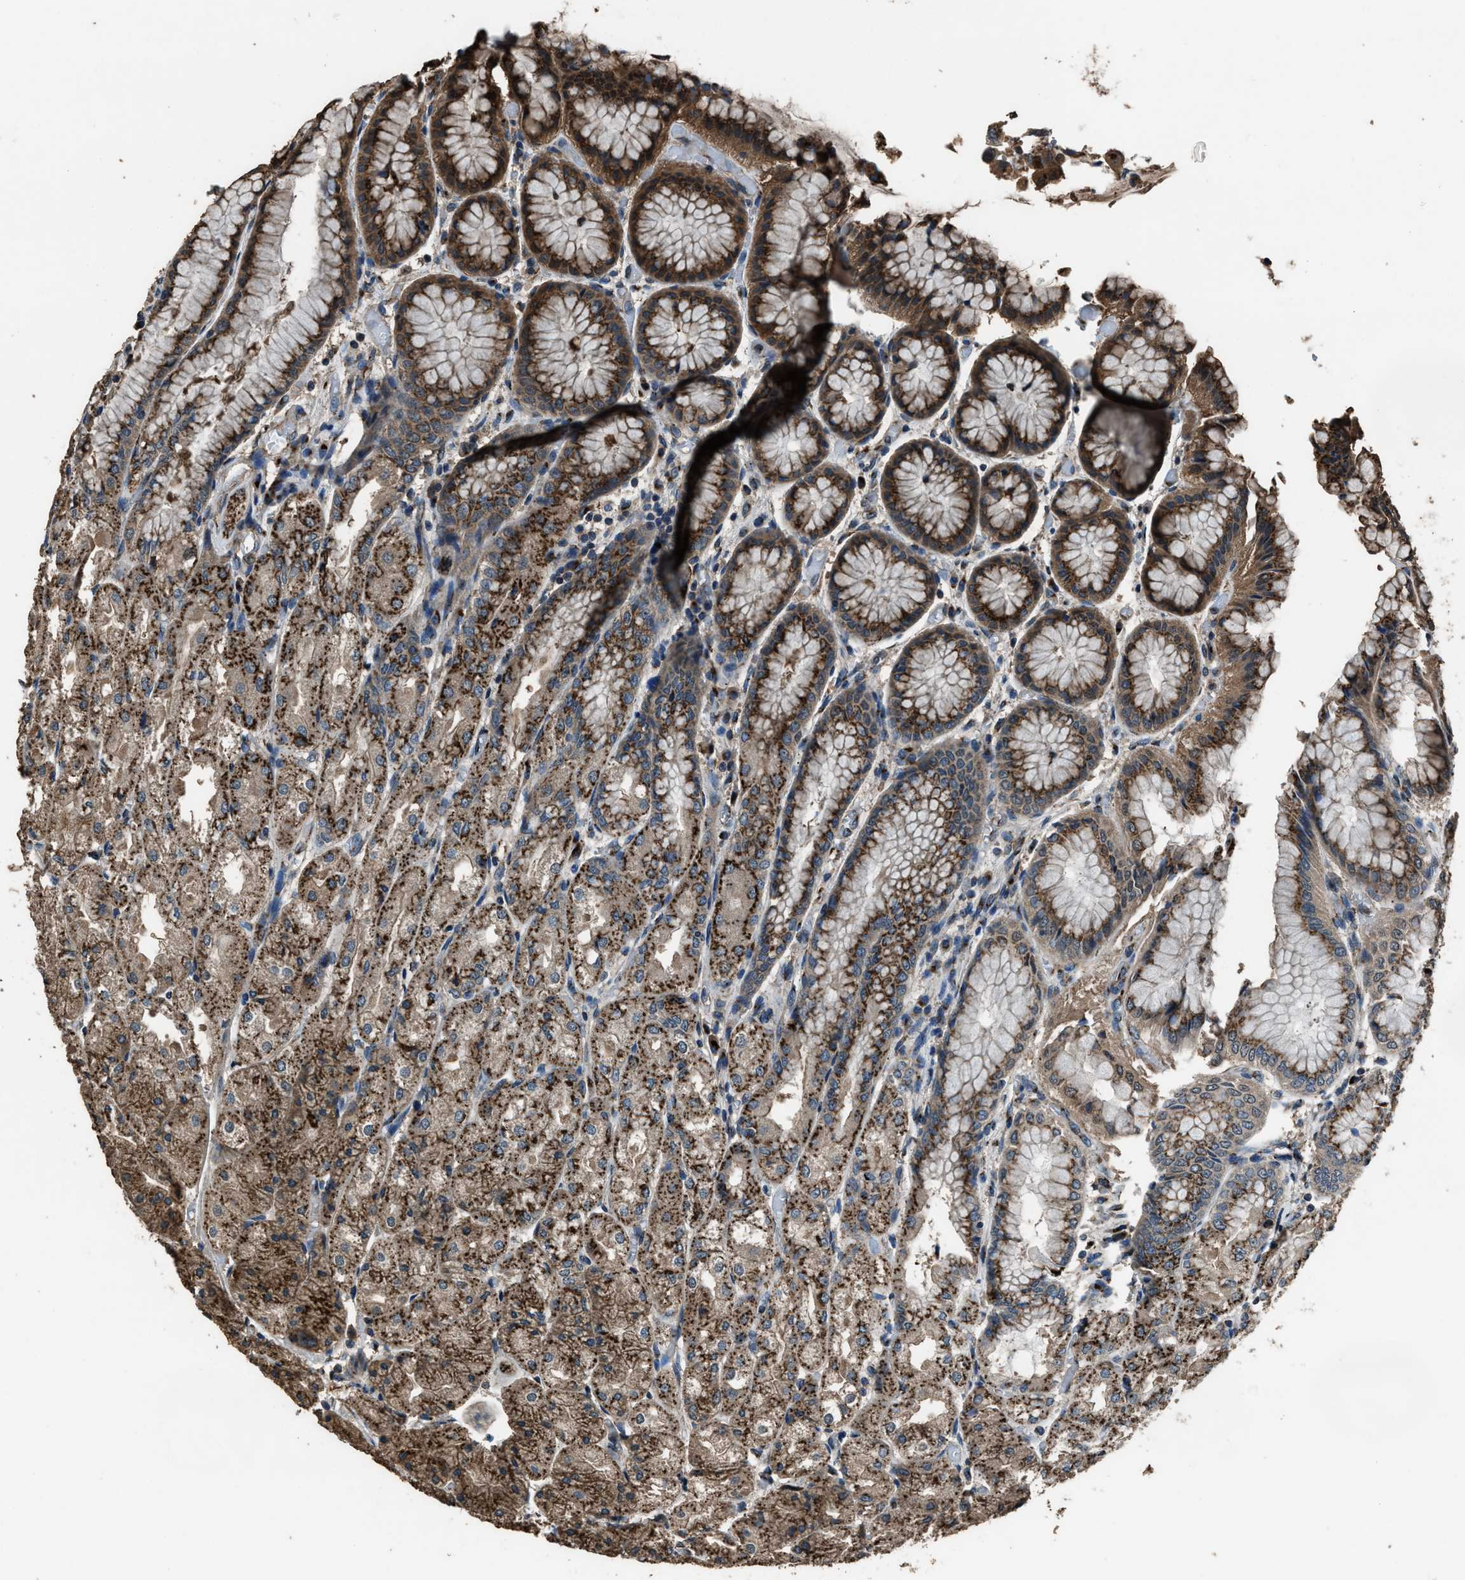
{"staining": {"intensity": "strong", "quantity": ">75%", "location": "cytoplasmic/membranous"}, "tissue": "stomach", "cell_type": "Glandular cells", "image_type": "normal", "snomed": [{"axis": "morphology", "description": "Normal tissue, NOS"}, {"axis": "topography", "description": "Stomach, upper"}], "caption": "Brown immunohistochemical staining in unremarkable human stomach displays strong cytoplasmic/membranous staining in approximately >75% of glandular cells. The protein is shown in brown color, while the nuclei are stained blue.", "gene": "SLC38A10", "patient": {"sex": "male", "age": 72}}